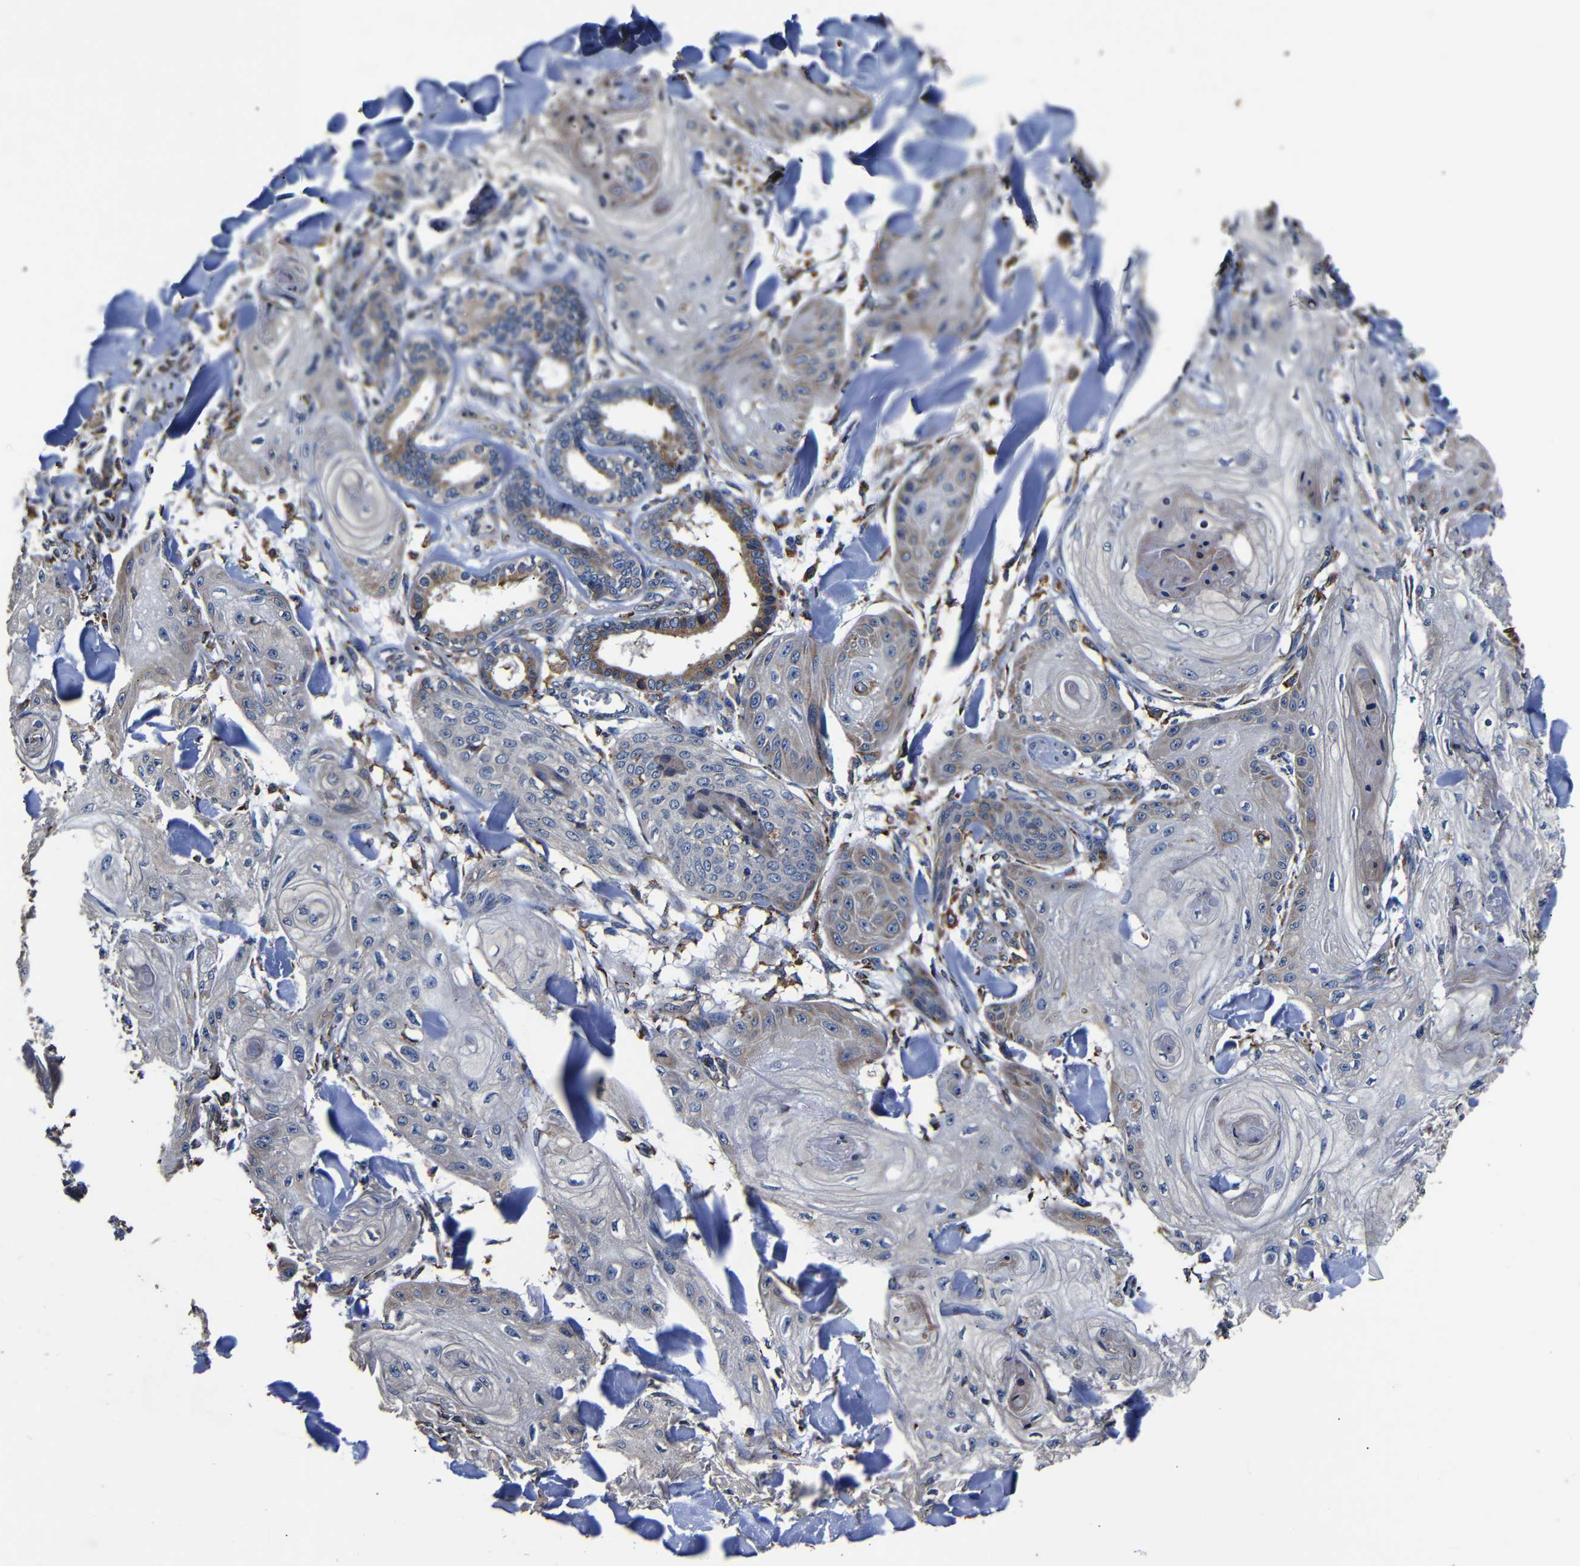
{"staining": {"intensity": "weak", "quantity": "<25%", "location": "cytoplasmic/membranous"}, "tissue": "skin cancer", "cell_type": "Tumor cells", "image_type": "cancer", "snomed": [{"axis": "morphology", "description": "Squamous cell carcinoma, NOS"}, {"axis": "topography", "description": "Skin"}], "caption": "Immunohistochemistry (IHC) photomicrograph of neoplastic tissue: human skin cancer stained with DAB reveals no significant protein expression in tumor cells.", "gene": "SCN9A", "patient": {"sex": "male", "age": 74}}